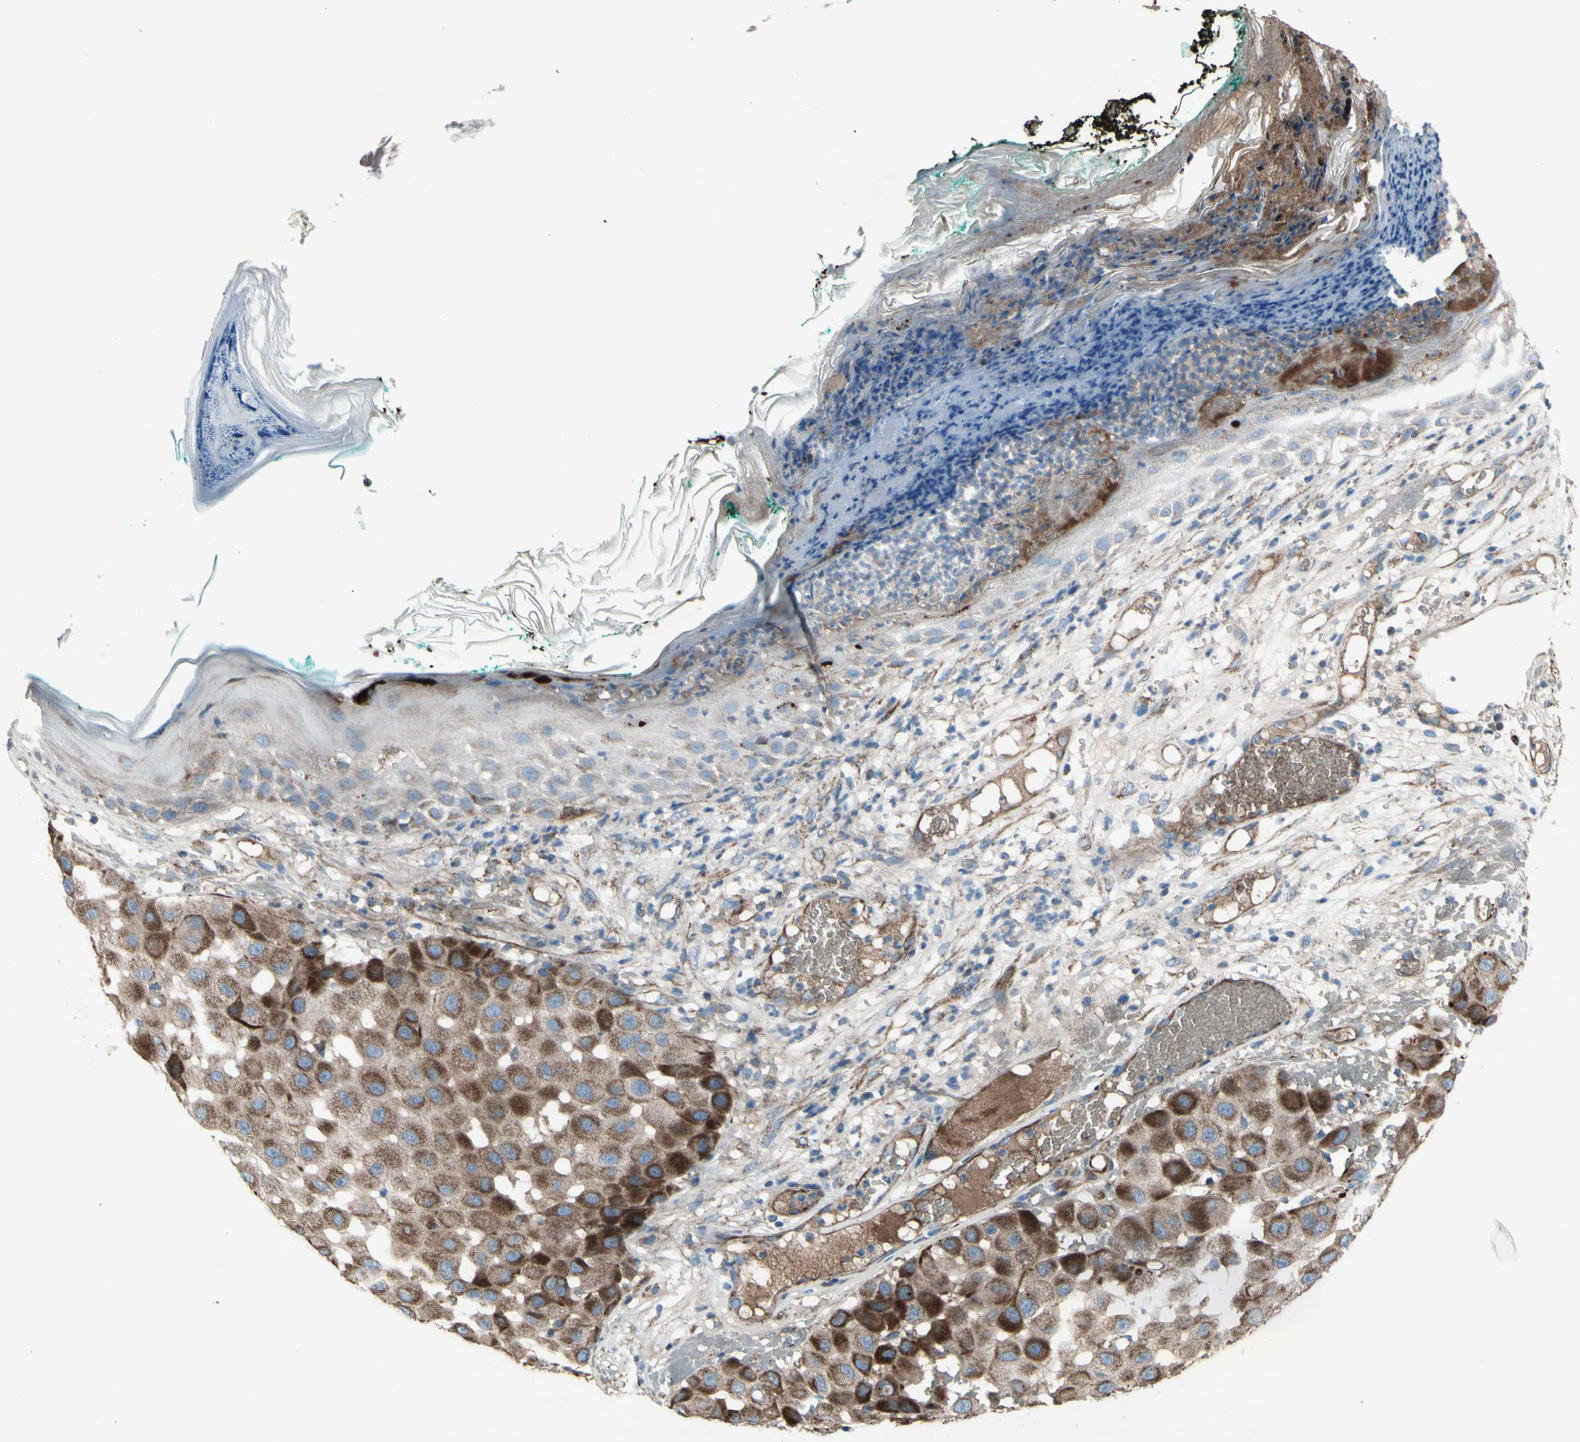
{"staining": {"intensity": "moderate", "quantity": ">75%", "location": "cytoplasmic/membranous"}, "tissue": "melanoma", "cell_type": "Tumor cells", "image_type": "cancer", "snomed": [{"axis": "morphology", "description": "Malignant melanoma, NOS"}, {"axis": "topography", "description": "Skin"}], "caption": "A brown stain highlights moderate cytoplasmic/membranous positivity of a protein in melanoma tumor cells.", "gene": "EMC7", "patient": {"sex": "female", "age": 81}}